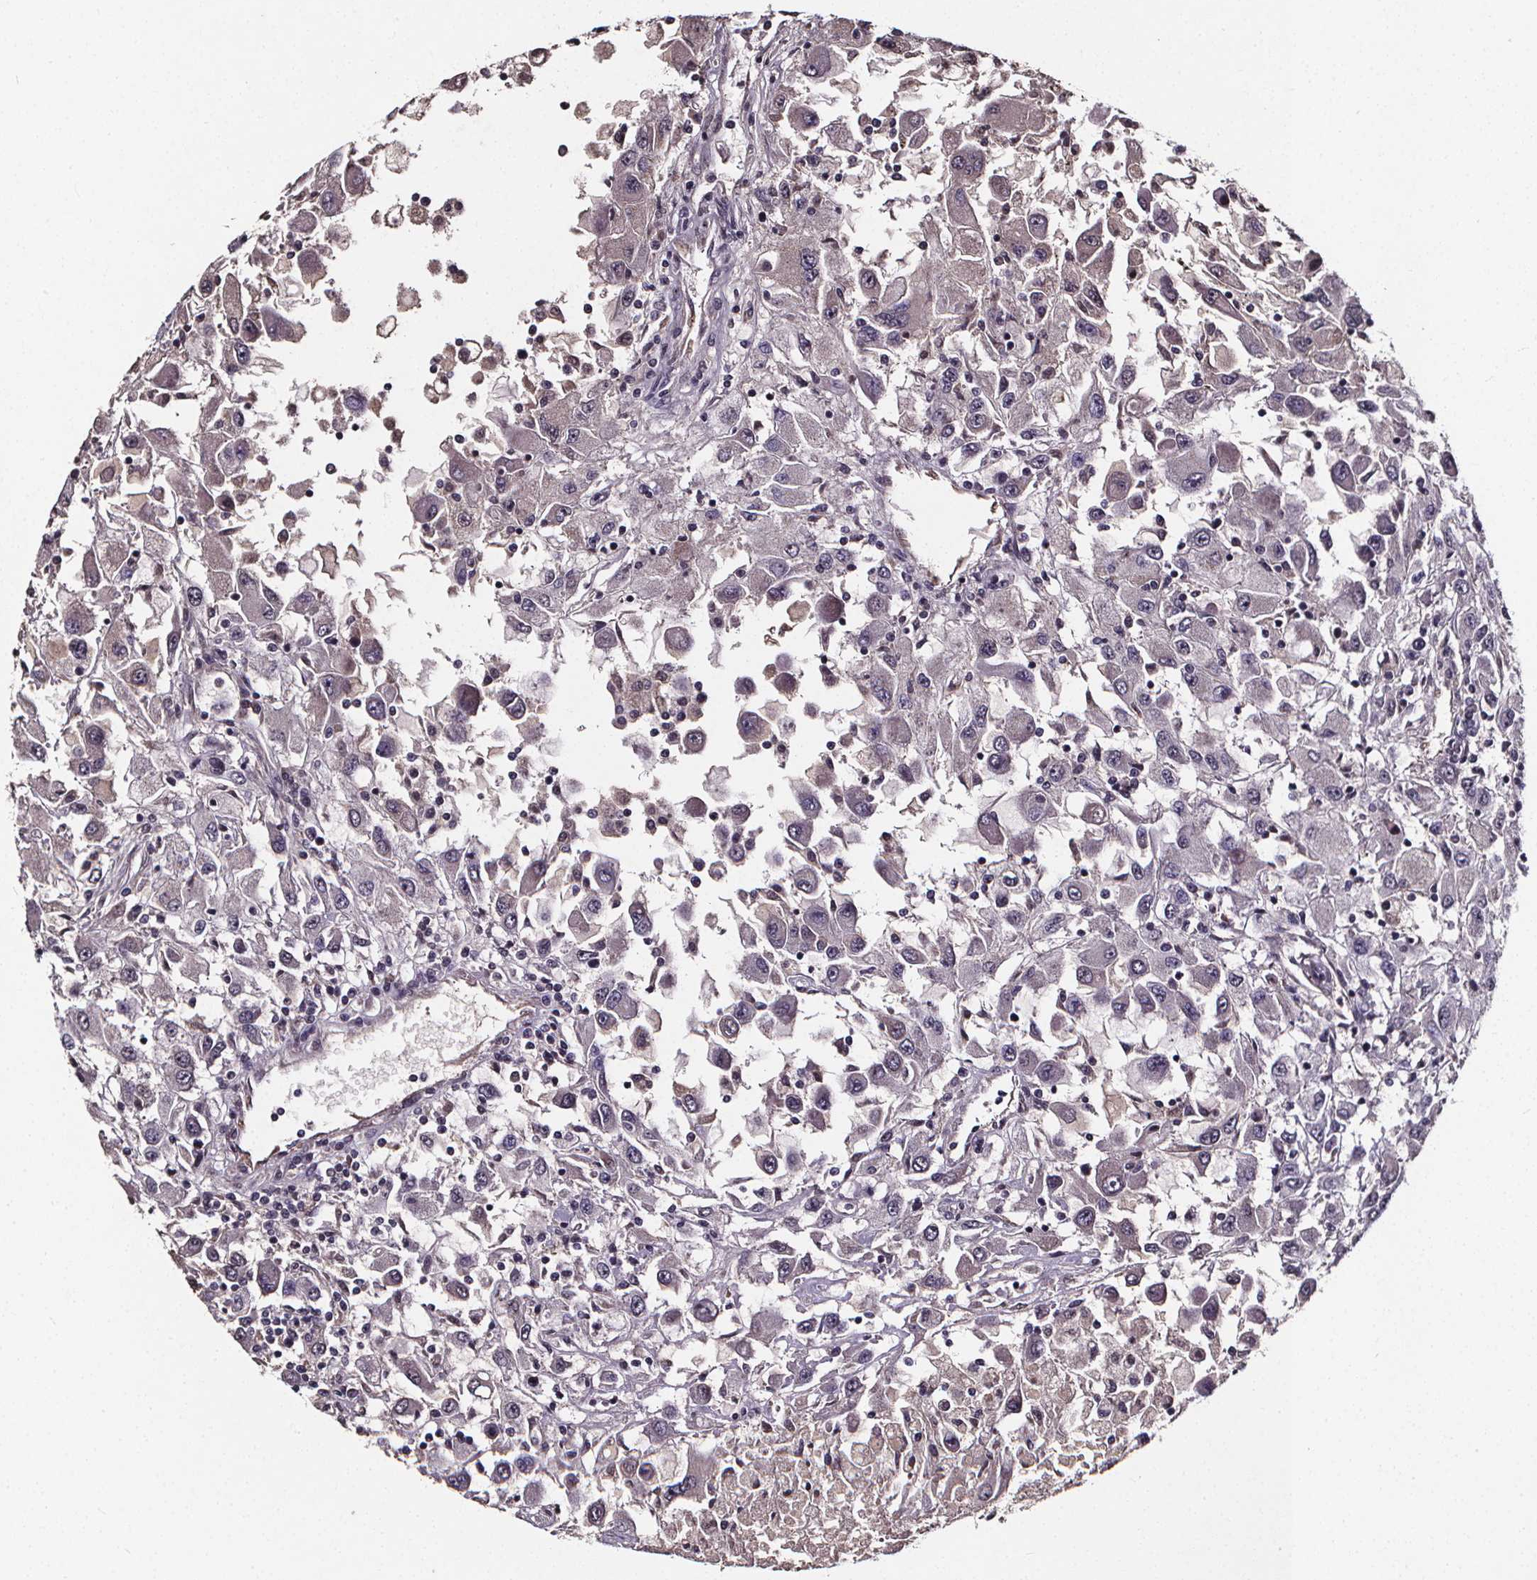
{"staining": {"intensity": "negative", "quantity": "none", "location": "none"}, "tissue": "renal cancer", "cell_type": "Tumor cells", "image_type": "cancer", "snomed": [{"axis": "morphology", "description": "Adenocarcinoma, NOS"}, {"axis": "topography", "description": "Kidney"}], "caption": "The immunohistochemistry photomicrograph has no significant expression in tumor cells of renal cancer tissue. The staining is performed using DAB (3,3'-diaminobenzidine) brown chromogen with nuclei counter-stained in using hematoxylin.", "gene": "SPAG8", "patient": {"sex": "female", "age": 67}}